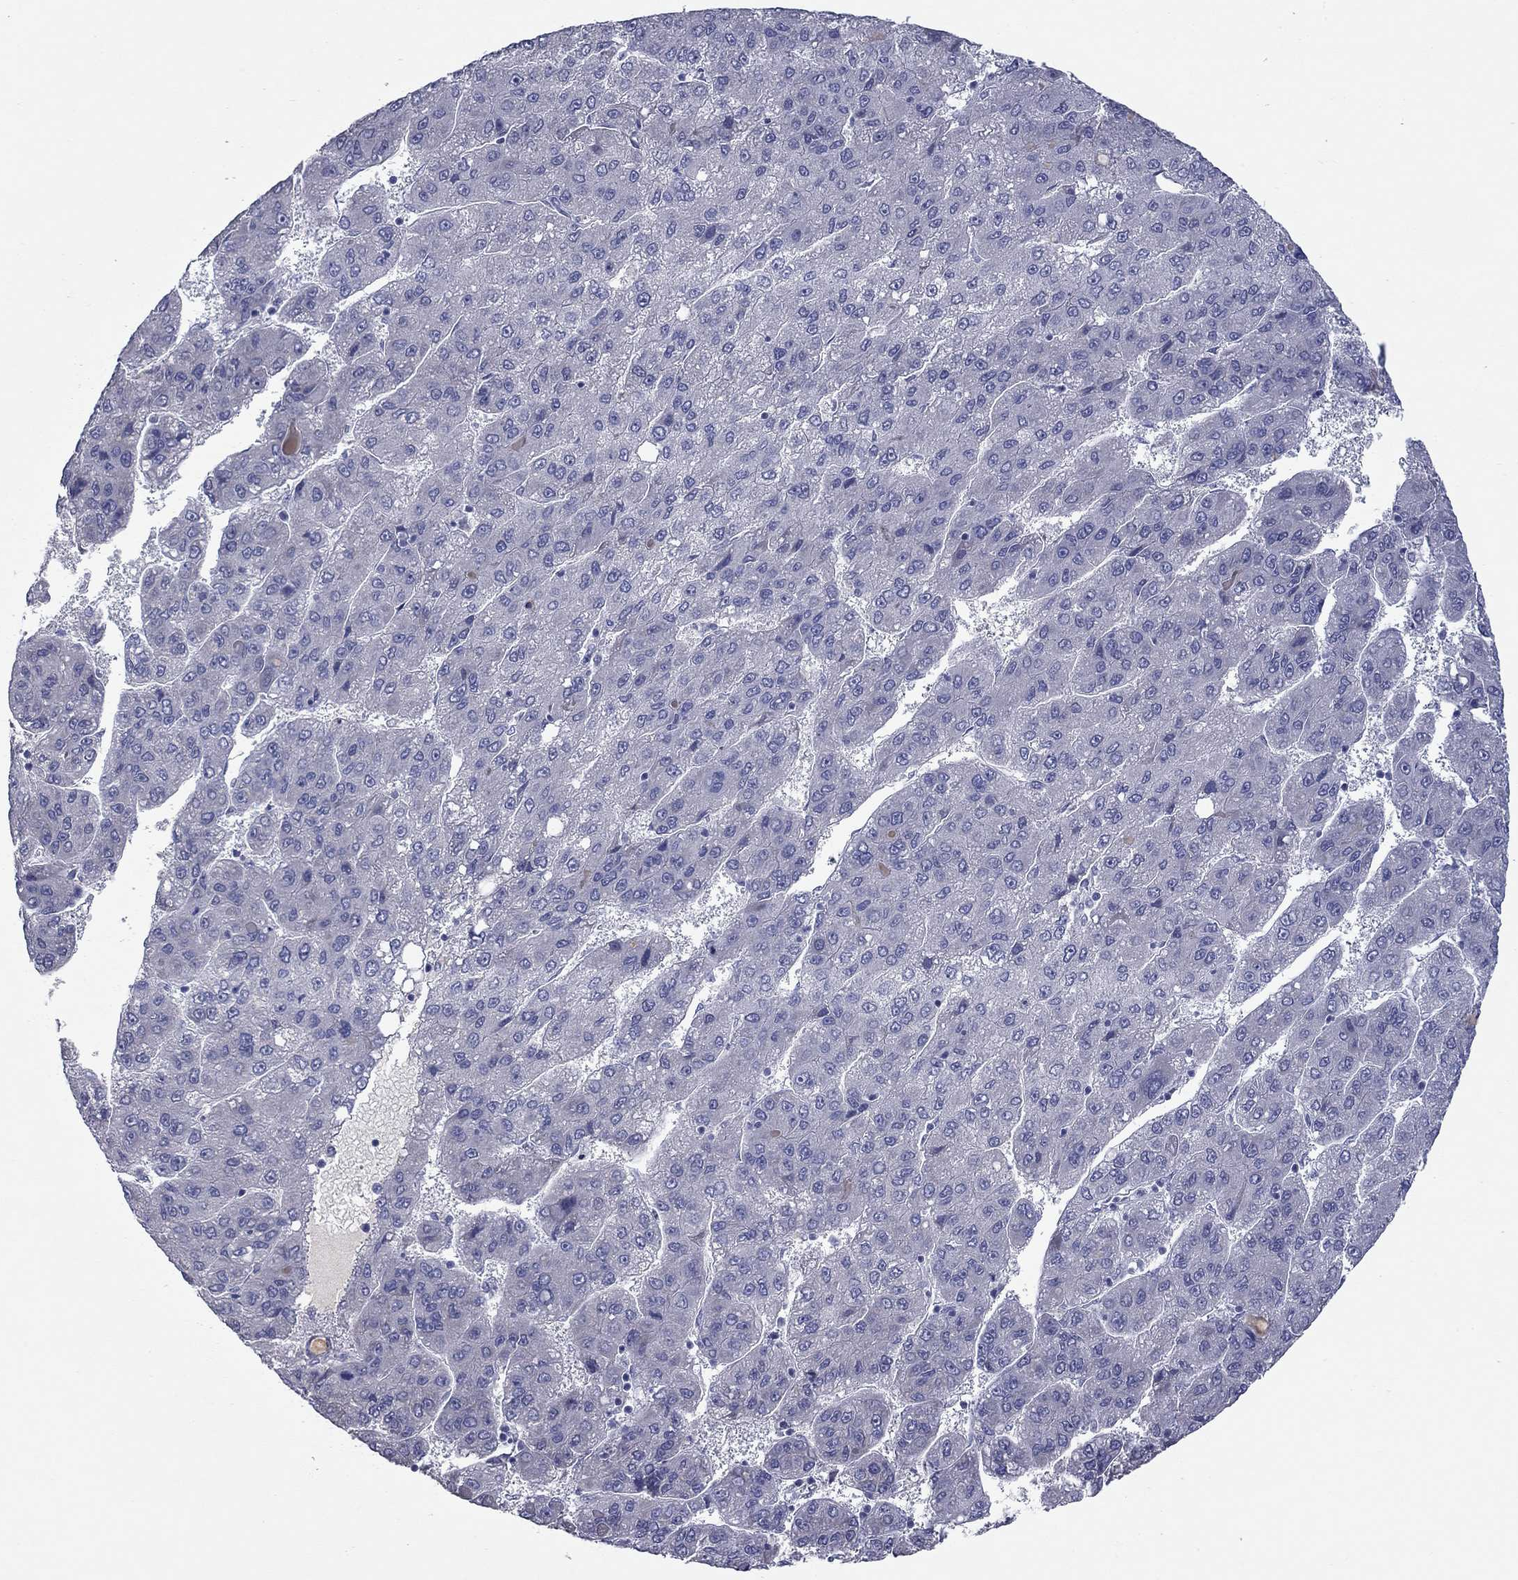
{"staining": {"intensity": "negative", "quantity": "none", "location": "none"}, "tissue": "liver cancer", "cell_type": "Tumor cells", "image_type": "cancer", "snomed": [{"axis": "morphology", "description": "Carcinoma, Hepatocellular, NOS"}, {"axis": "topography", "description": "Liver"}], "caption": "DAB (3,3'-diaminobenzidine) immunohistochemical staining of human liver cancer (hepatocellular carcinoma) demonstrates no significant expression in tumor cells.", "gene": "UNC119B", "patient": {"sex": "female", "age": 82}}